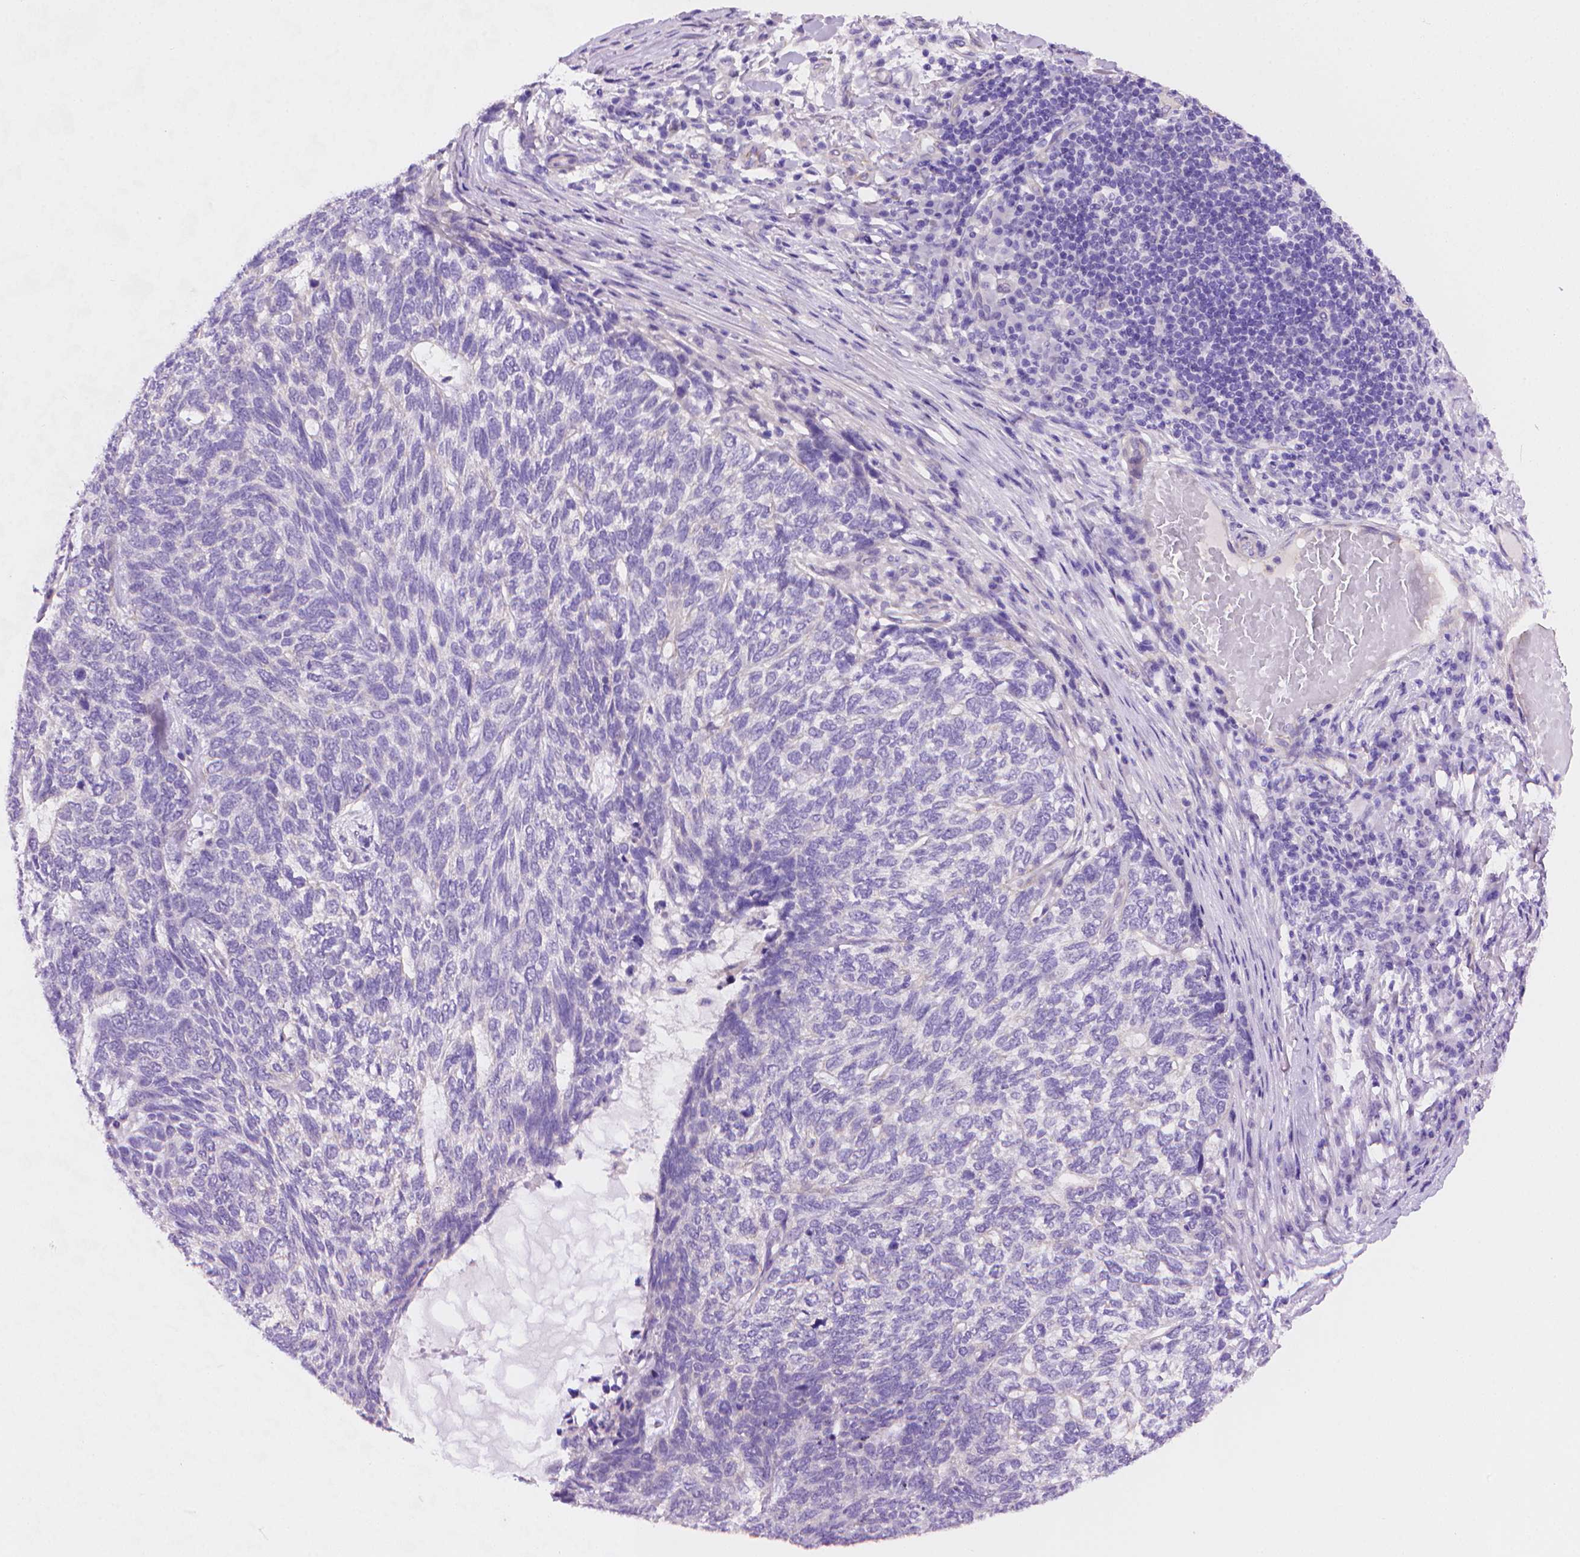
{"staining": {"intensity": "negative", "quantity": "none", "location": "none"}, "tissue": "skin cancer", "cell_type": "Tumor cells", "image_type": "cancer", "snomed": [{"axis": "morphology", "description": "Basal cell carcinoma"}, {"axis": "topography", "description": "Skin"}], "caption": "Immunohistochemistry (IHC) of human skin basal cell carcinoma exhibits no staining in tumor cells.", "gene": "AMMECR1", "patient": {"sex": "female", "age": 65}}